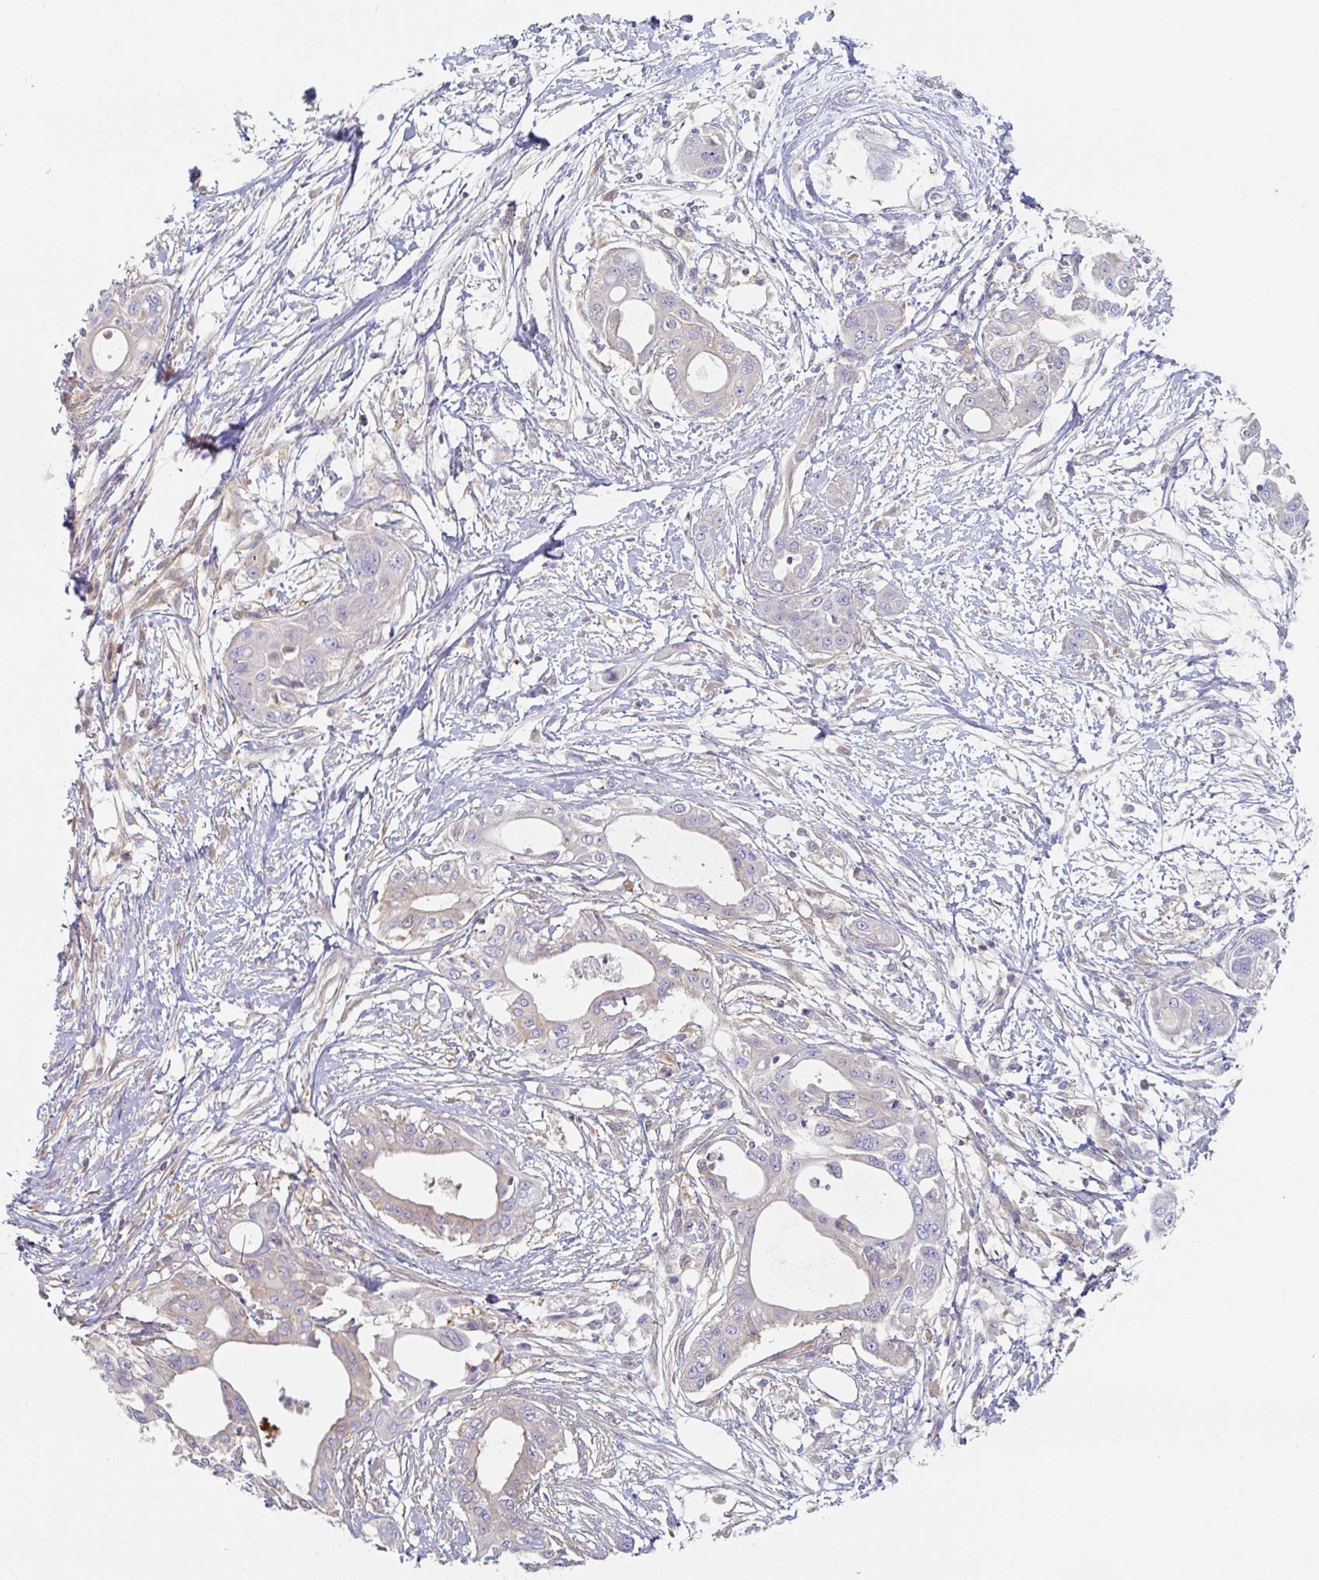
{"staining": {"intensity": "negative", "quantity": "none", "location": "none"}, "tissue": "pancreatic cancer", "cell_type": "Tumor cells", "image_type": "cancer", "snomed": [{"axis": "morphology", "description": "Adenocarcinoma, NOS"}, {"axis": "topography", "description": "Pancreas"}], "caption": "There is no significant positivity in tumor cells of pancreatic adenocarcinoma. (Brightfield microscopy of DAB (3,3'-diaminobenzidine) immunohistochemistry (IHC) at high magnification).", "gene": "AMPD2", "patient": {"sex": "male", "age": 68}}